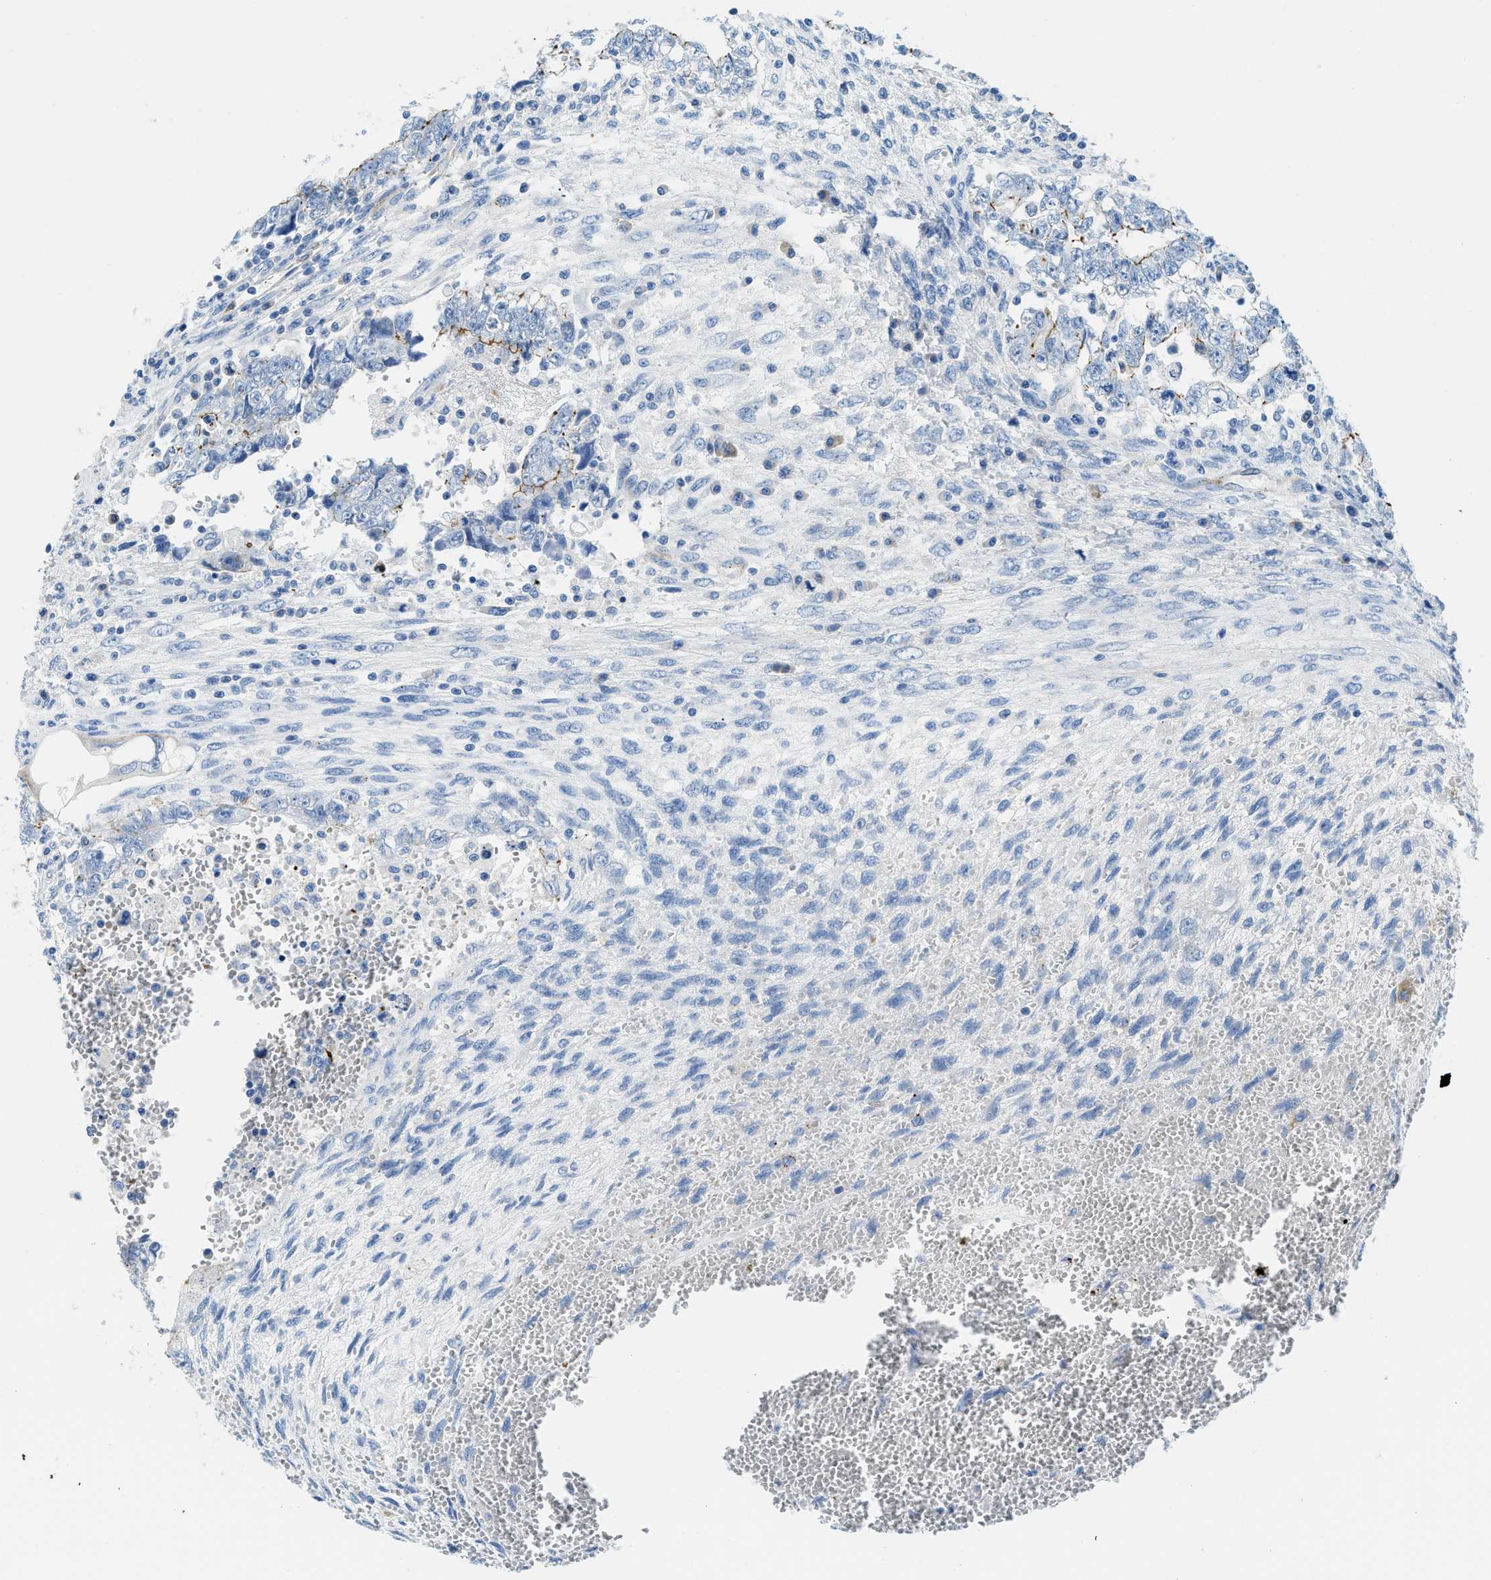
{"staining": {"intensity": "negative", "quantity": "none", "location": "none"}, "tissue": "testis cancer", "cell_type": "Tumor cells", "image_type": "cancer", "snomed": [{"axis": "morphology", "description": "Seminoma, NOS"}, {"axis": "morphology", "description": "Carcinoma, Embryonal, NOS"}, {"axis": "topography", "description": "Testis"}], "caption": "There is no significant staining in tumor cells of testis cancer (seminoma).", "gene": "CUTA", "patient": {"sex": "male", "age": 38}}